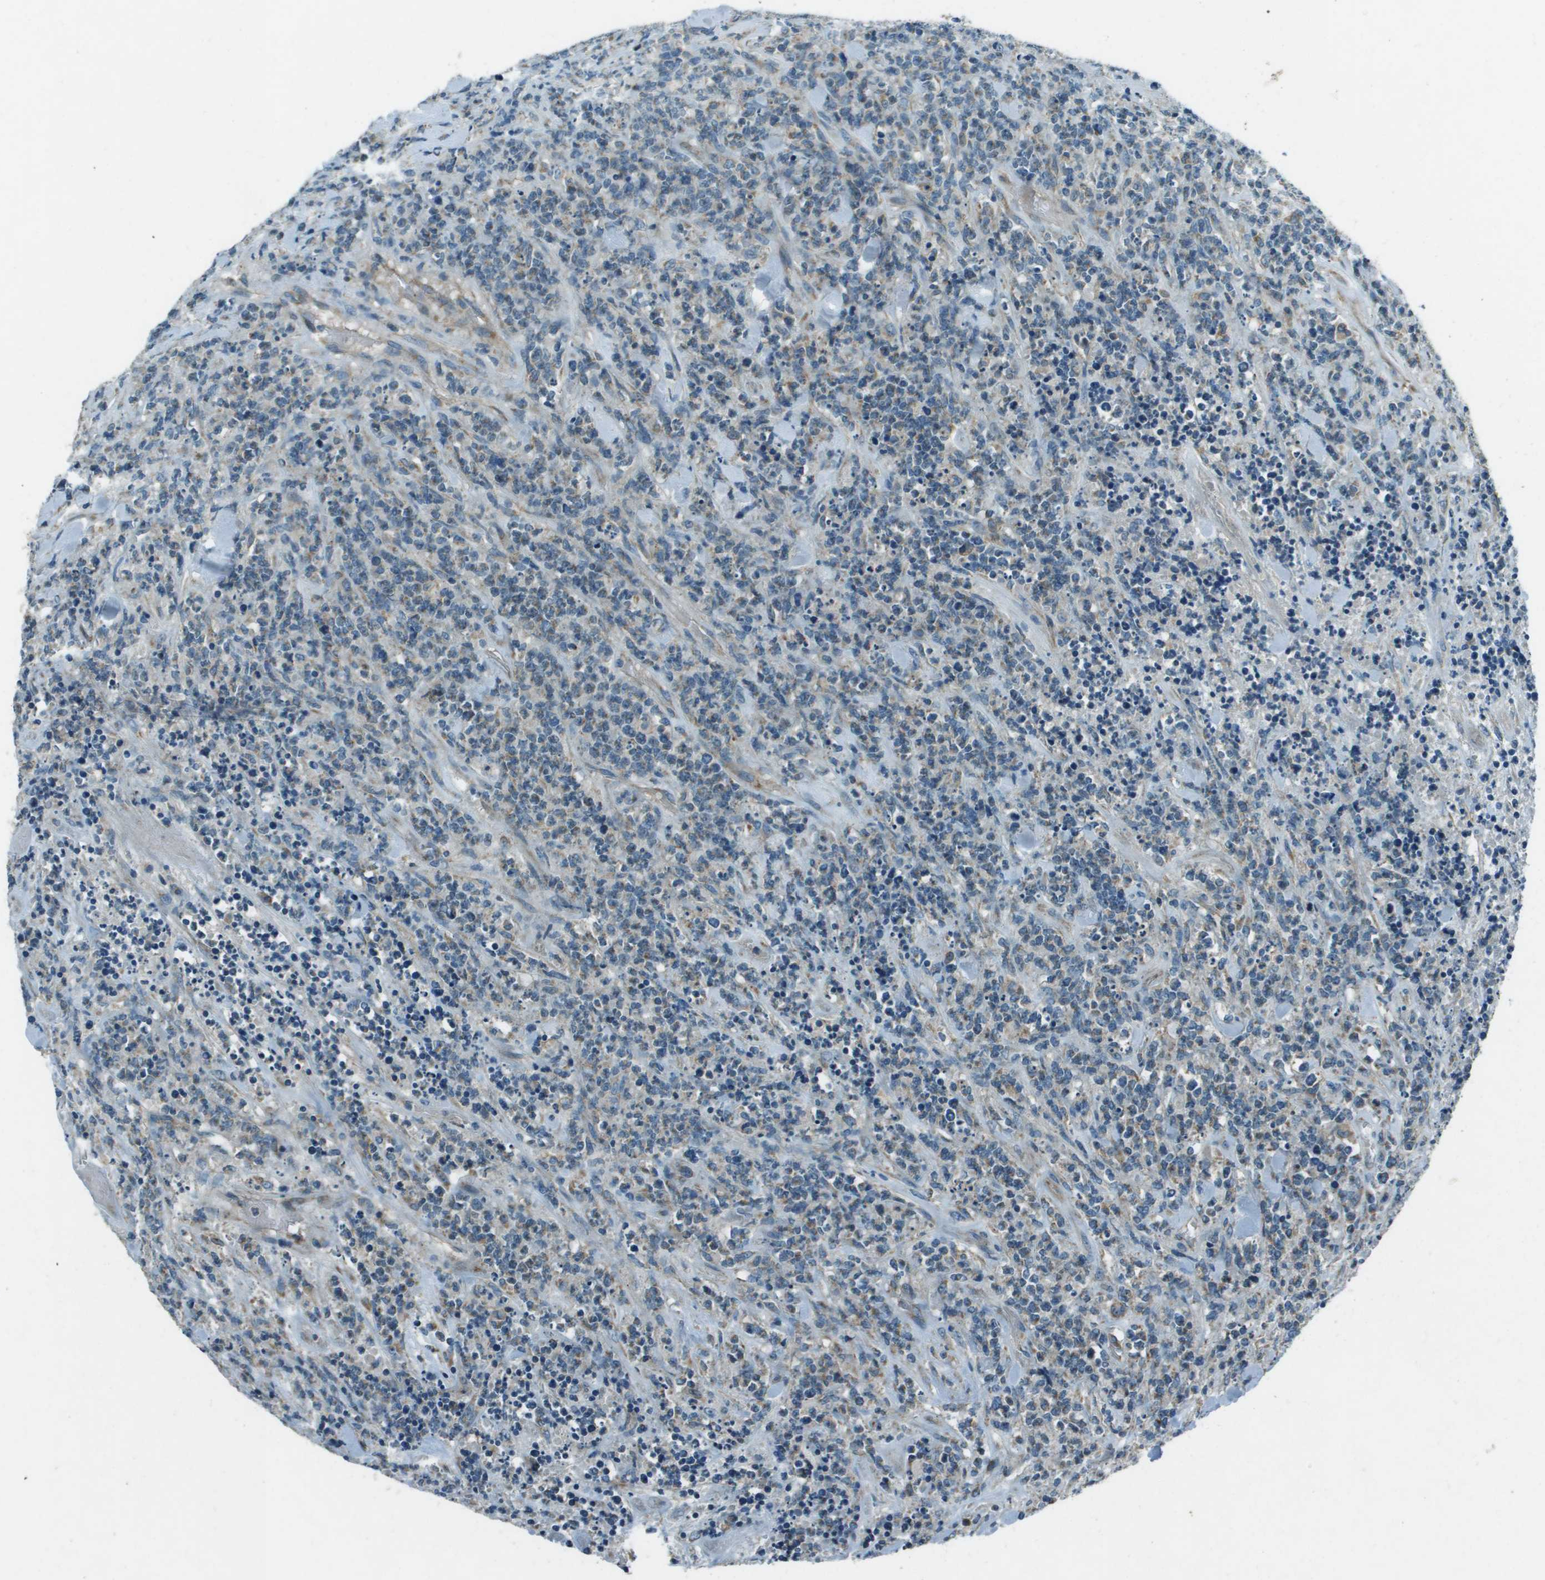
{"staining": {"intensity": "weak", "quantity": "25%-75%", "location": "cytoplasmic/membranous"}, "tissue": "lymphoma", "cell_type": "Tumor cells", "image_type": "cancer", "snomed": [{"axis": "morphology", "description": "Malignant lymphoma, non-Hodgkin's type, High grade"}, {"axis": "topography", "description": "Soft tissue"}], "caption": "Protein expression analysis of lymphoma displays weak cytoplasmic/membranous expression in approximately 25%-75% of tumor cells.", "gene": "MIGA1", "patient": {"sex": "male", "age": 18}}